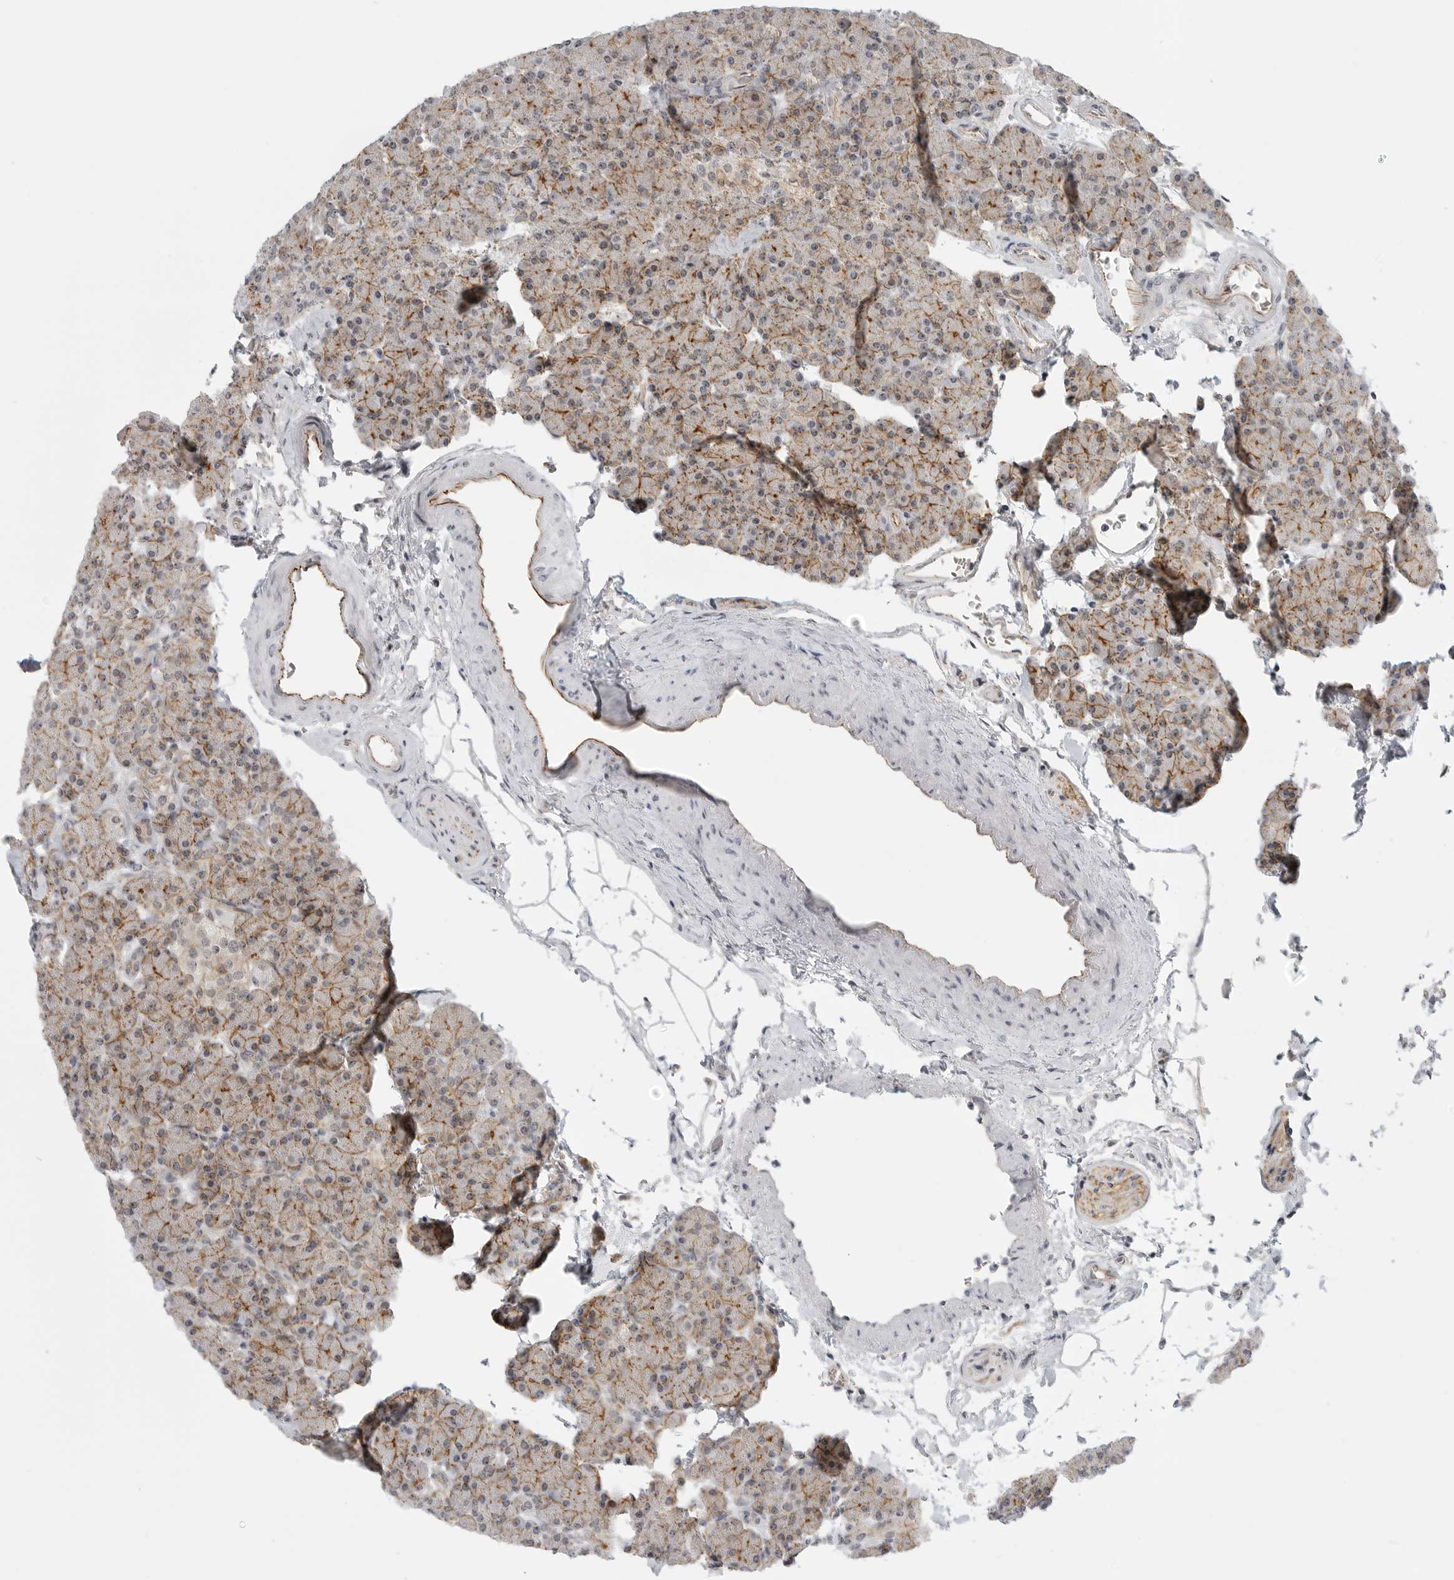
{"staining": {"intensity": "moderate", "quantity": "25%-75%", "location": "cytoplasmic/membranous"}, "tissue": "pancreas", "cell_type": "Exocrine glandular cells", "image_type": "normal", "snomed": [{"axis": "morphology", "description": "Normal tissue, NOS"}, {"axis": "topography", "description": "Pancreas"}], "caption": "Moderate cytoplasmic/membranous protein positivity is present in about 25%-75% of exocrine glandular cells in pancreas. (brown staining indicates protein expression, while blue staining denotes nuclei).", "gene": "CEP295NL", "patient": {"sex": "female", "age": 43}}